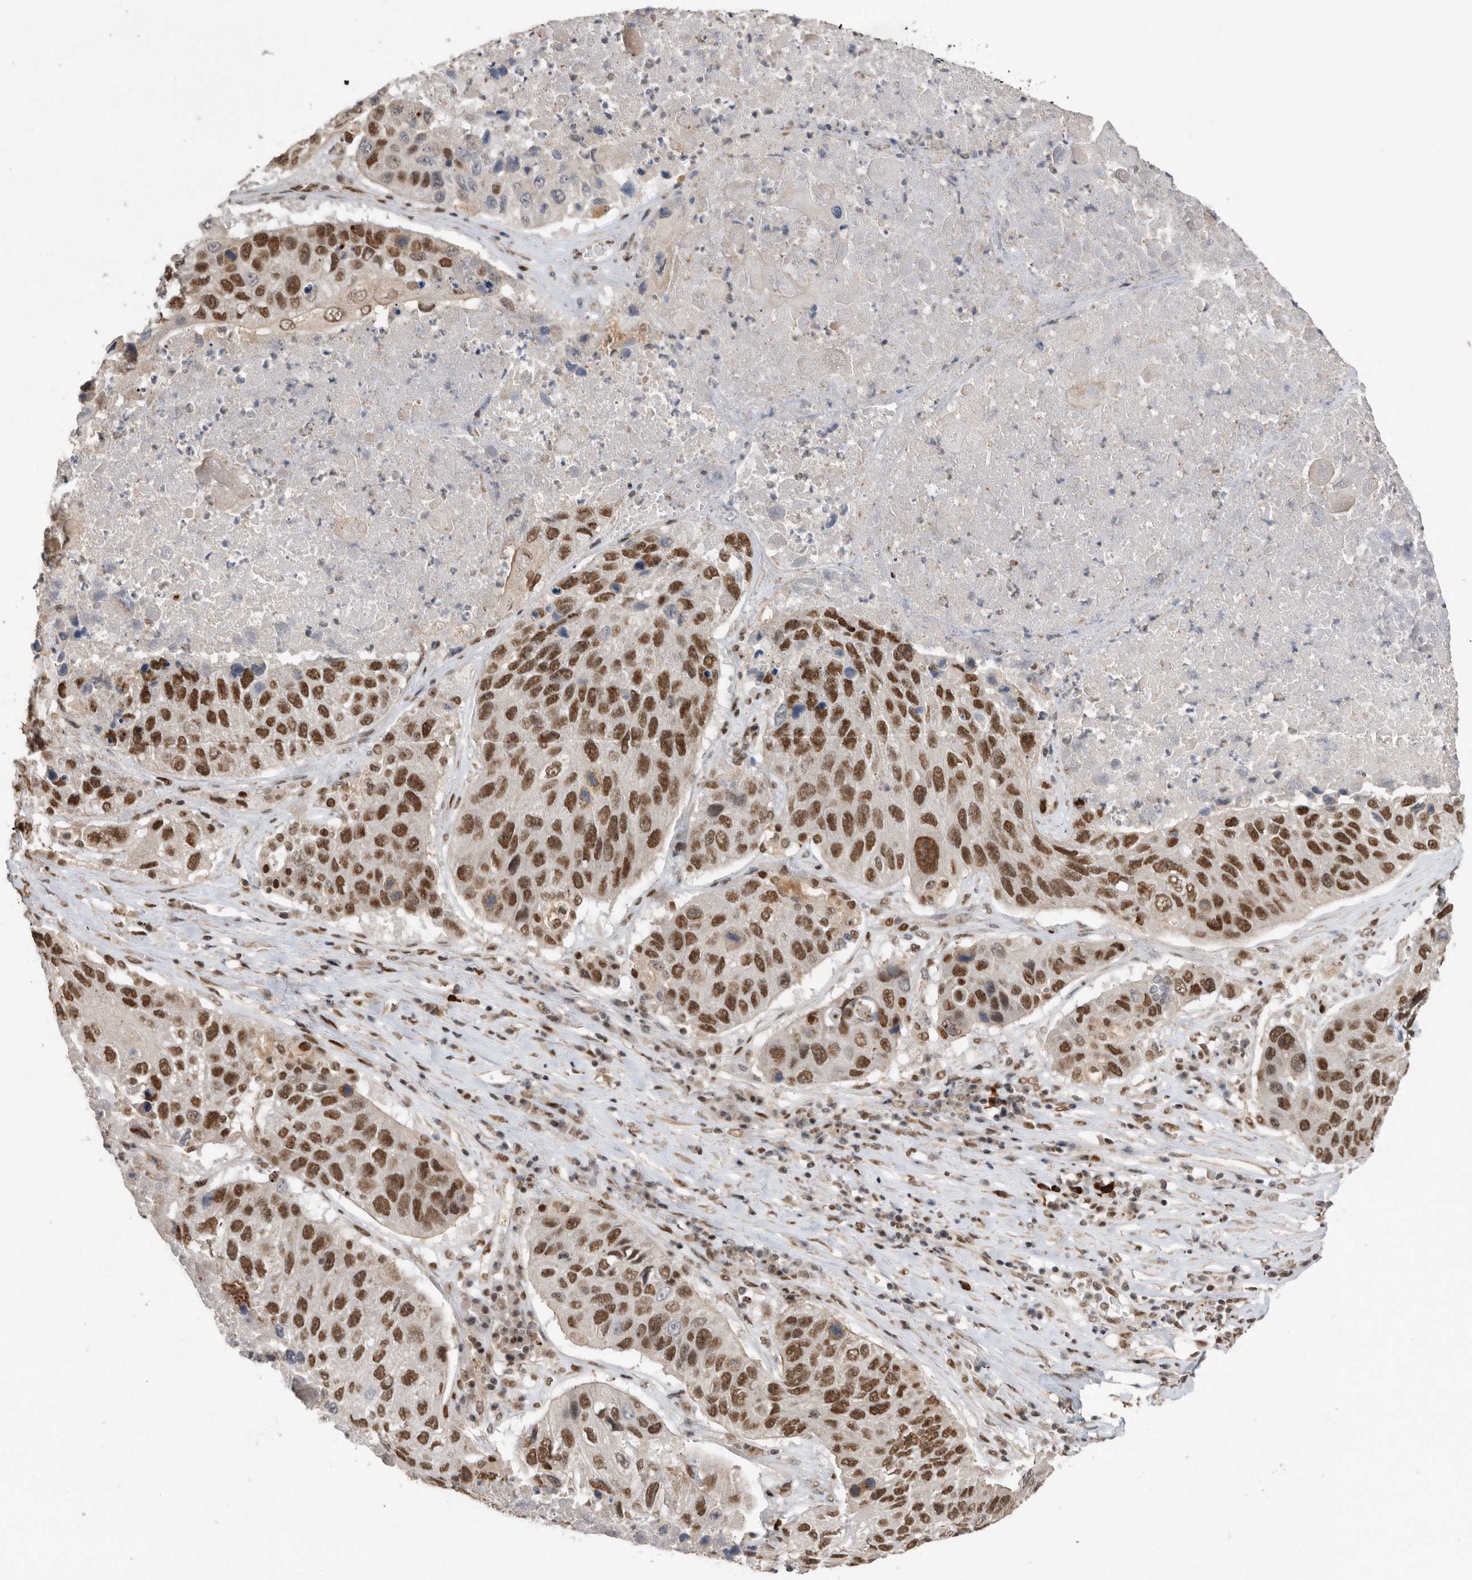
{"staining": {"intensity": "strong", "quantity": ">75%", "location": "nuclear"}, "tissue": "lung cancer", "cell_type": "Tumor cells", "image_type": "cancer", "snomed": [{"axis": "morphology", "description": "Squamous cell carcinoma, NOS"}, {"axis": "topography", "description": "Lung"}], "caption": "Tumor cells display high levels of strong nuclear expression in about >75% of cells in squamous cell carcinoma (lung). (IHC, brightfield microscopy, high magnification).", "gene": "TDRD3", "patient": {"sex": "male", "age": 61}}